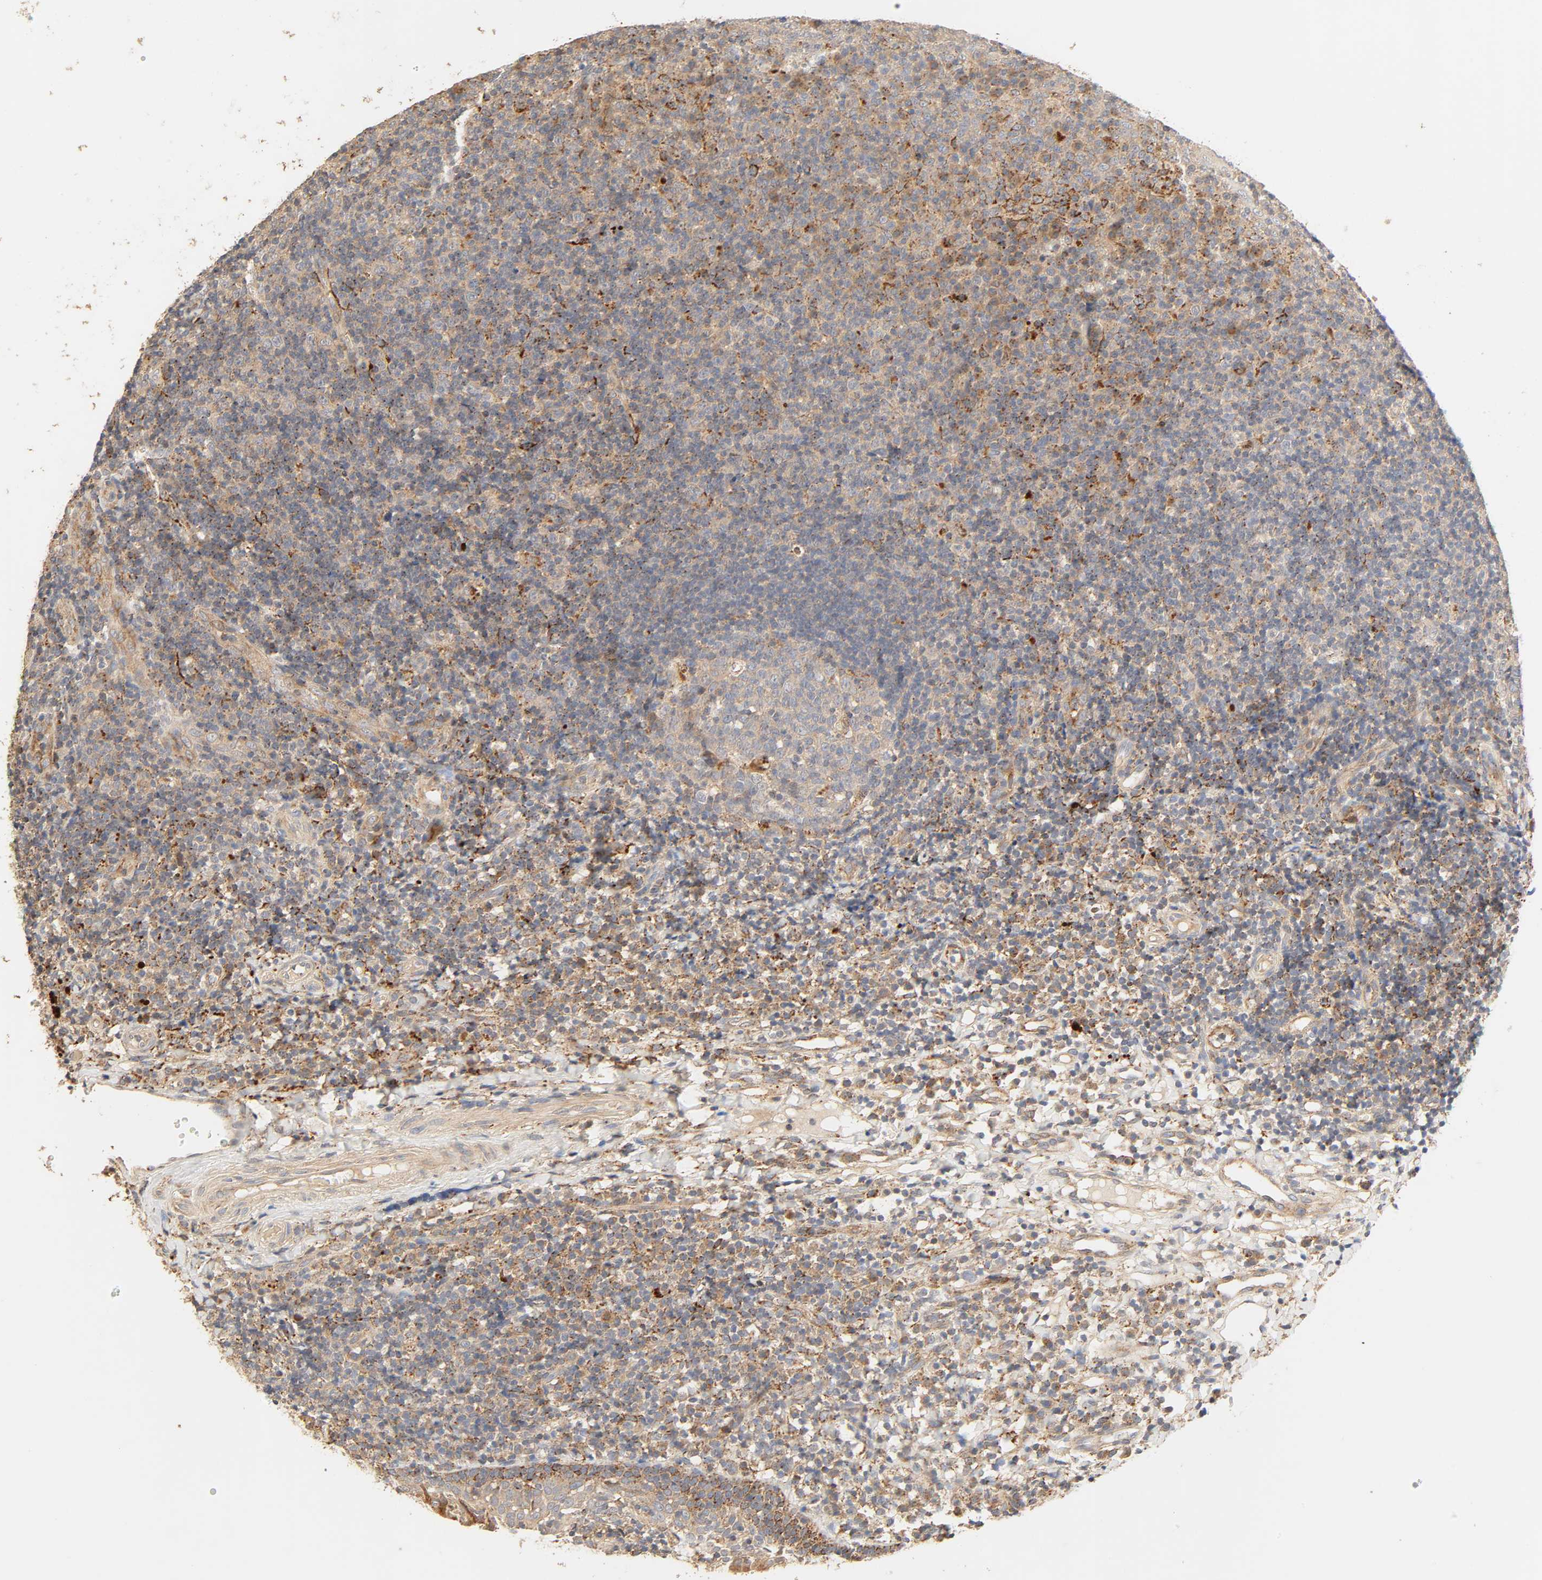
{"staining": {"intensity": "moderate", "quantity": ">75%", "location": "cytoplasmic/membranous"}, "tissue": "tonsil", "cell_type": "Germinal center cells", "image_type": "normal", "snomed": [{"axis": "morphology", "description": "Normal tissue, NOS"}, {"axis": "topography", "description": "Tonsil"}], "caption": "Benign tonsil shows moderate cytoplasmic/membranous expression in approximately >75% of germinal center cells.", "gene": "MAPK6", "patient": {"sex": "female", "age": 40}}